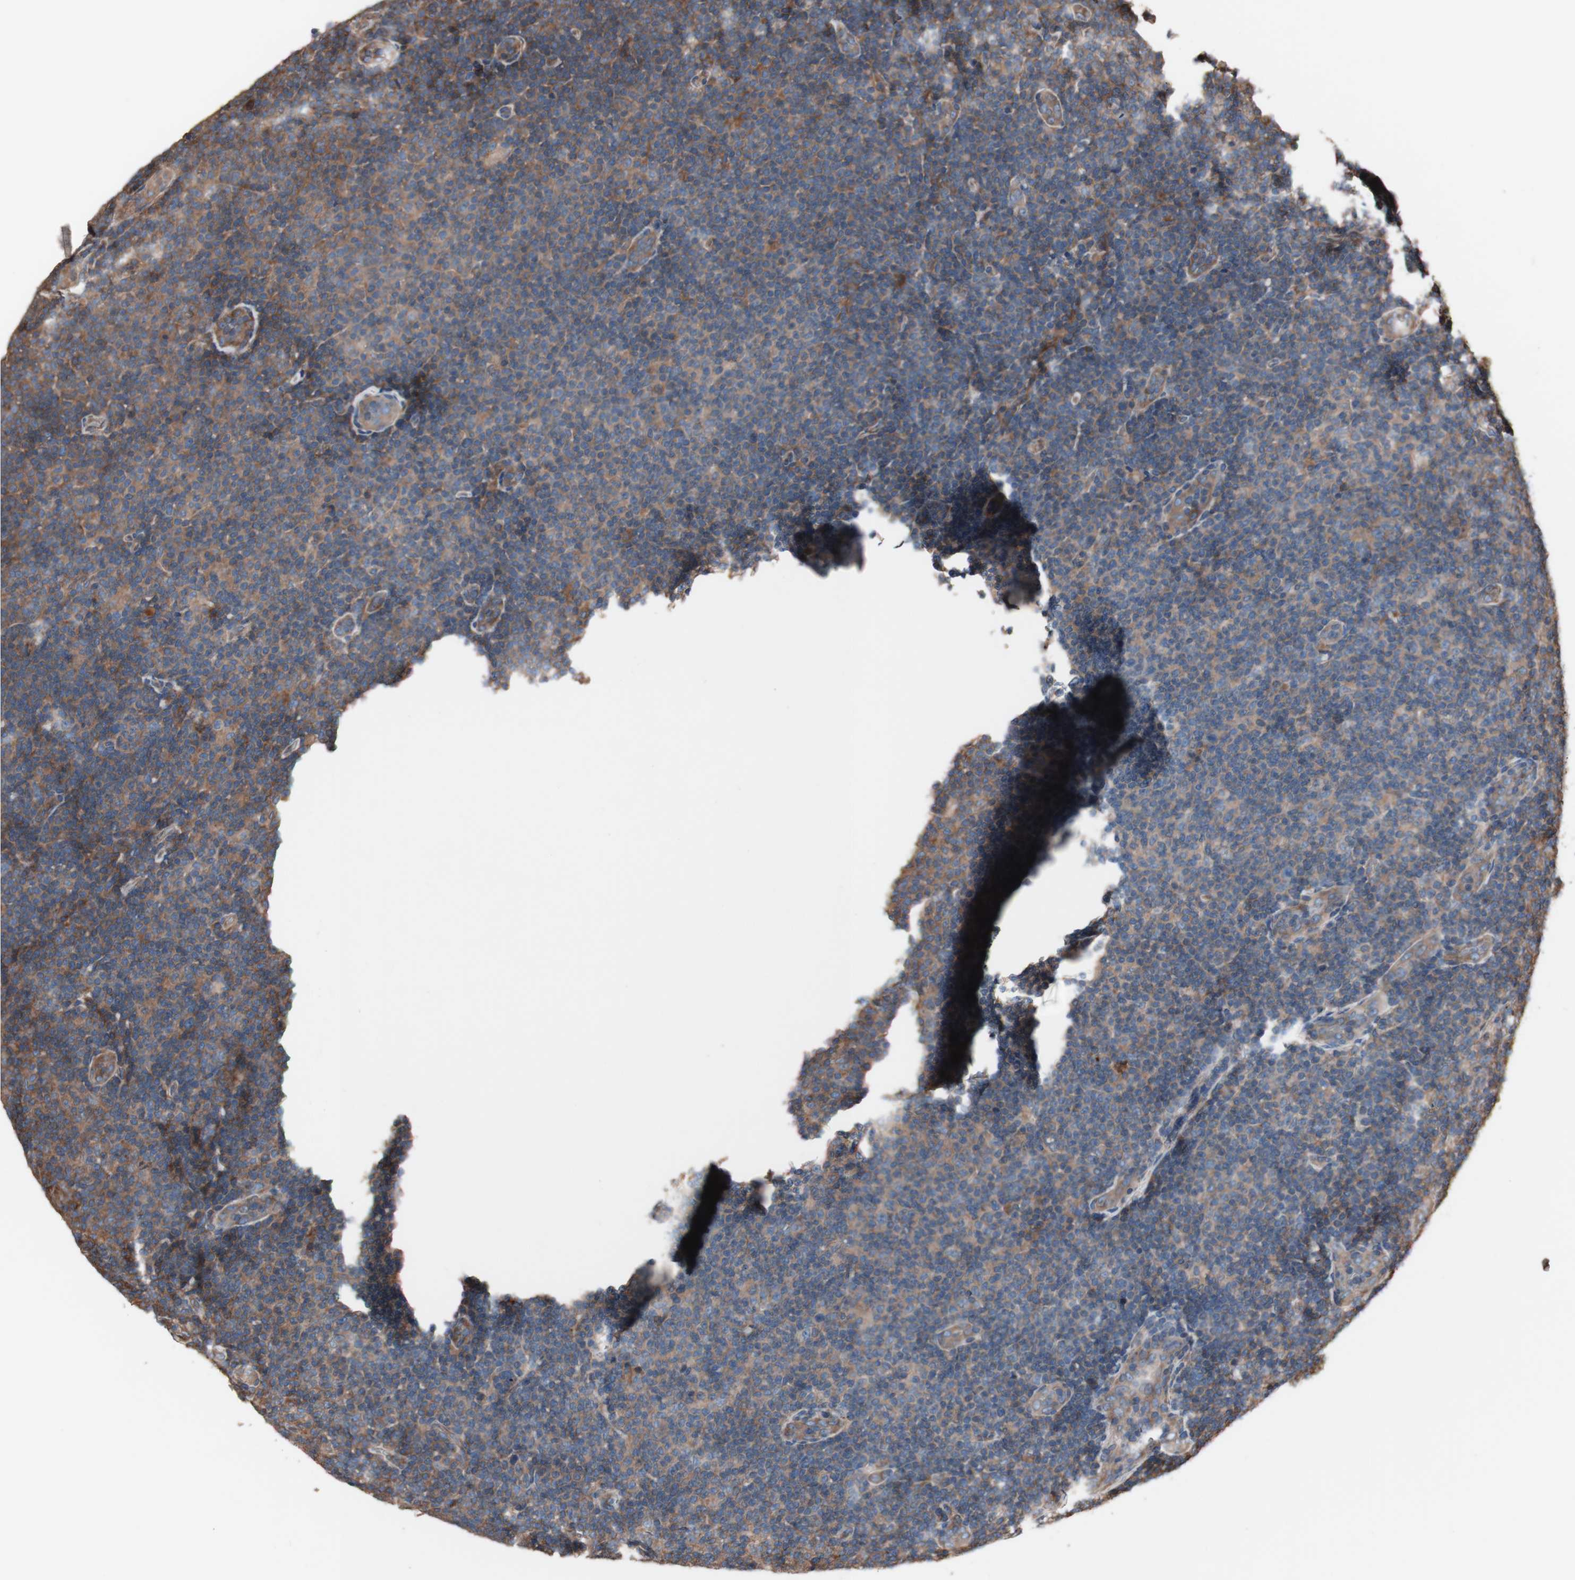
{"staining": {"intensity": "moderate", "quantity": ">75%", "location": "cytoplasmic/membranous"}, "tissue": "lymphoma", "cell_type": "Tumor cells", "image_type": "cancer", "snomed": [{"axis": "morphology", "description": "Malignant lymphoma, non-Hodgkin's type, Low grade"}, {"axis": "topography", "description": "Lymph node"}], "caption": "Low-grade malignant lymphoma, non-Hodgkin's type tissue displays moderate cytoplasmic/membranous expression in approximately >75% of tumor cells, visualized by immunohistochemistry.", "gene": "COPB1", "patient": {"sex": "male", "age": 83}}